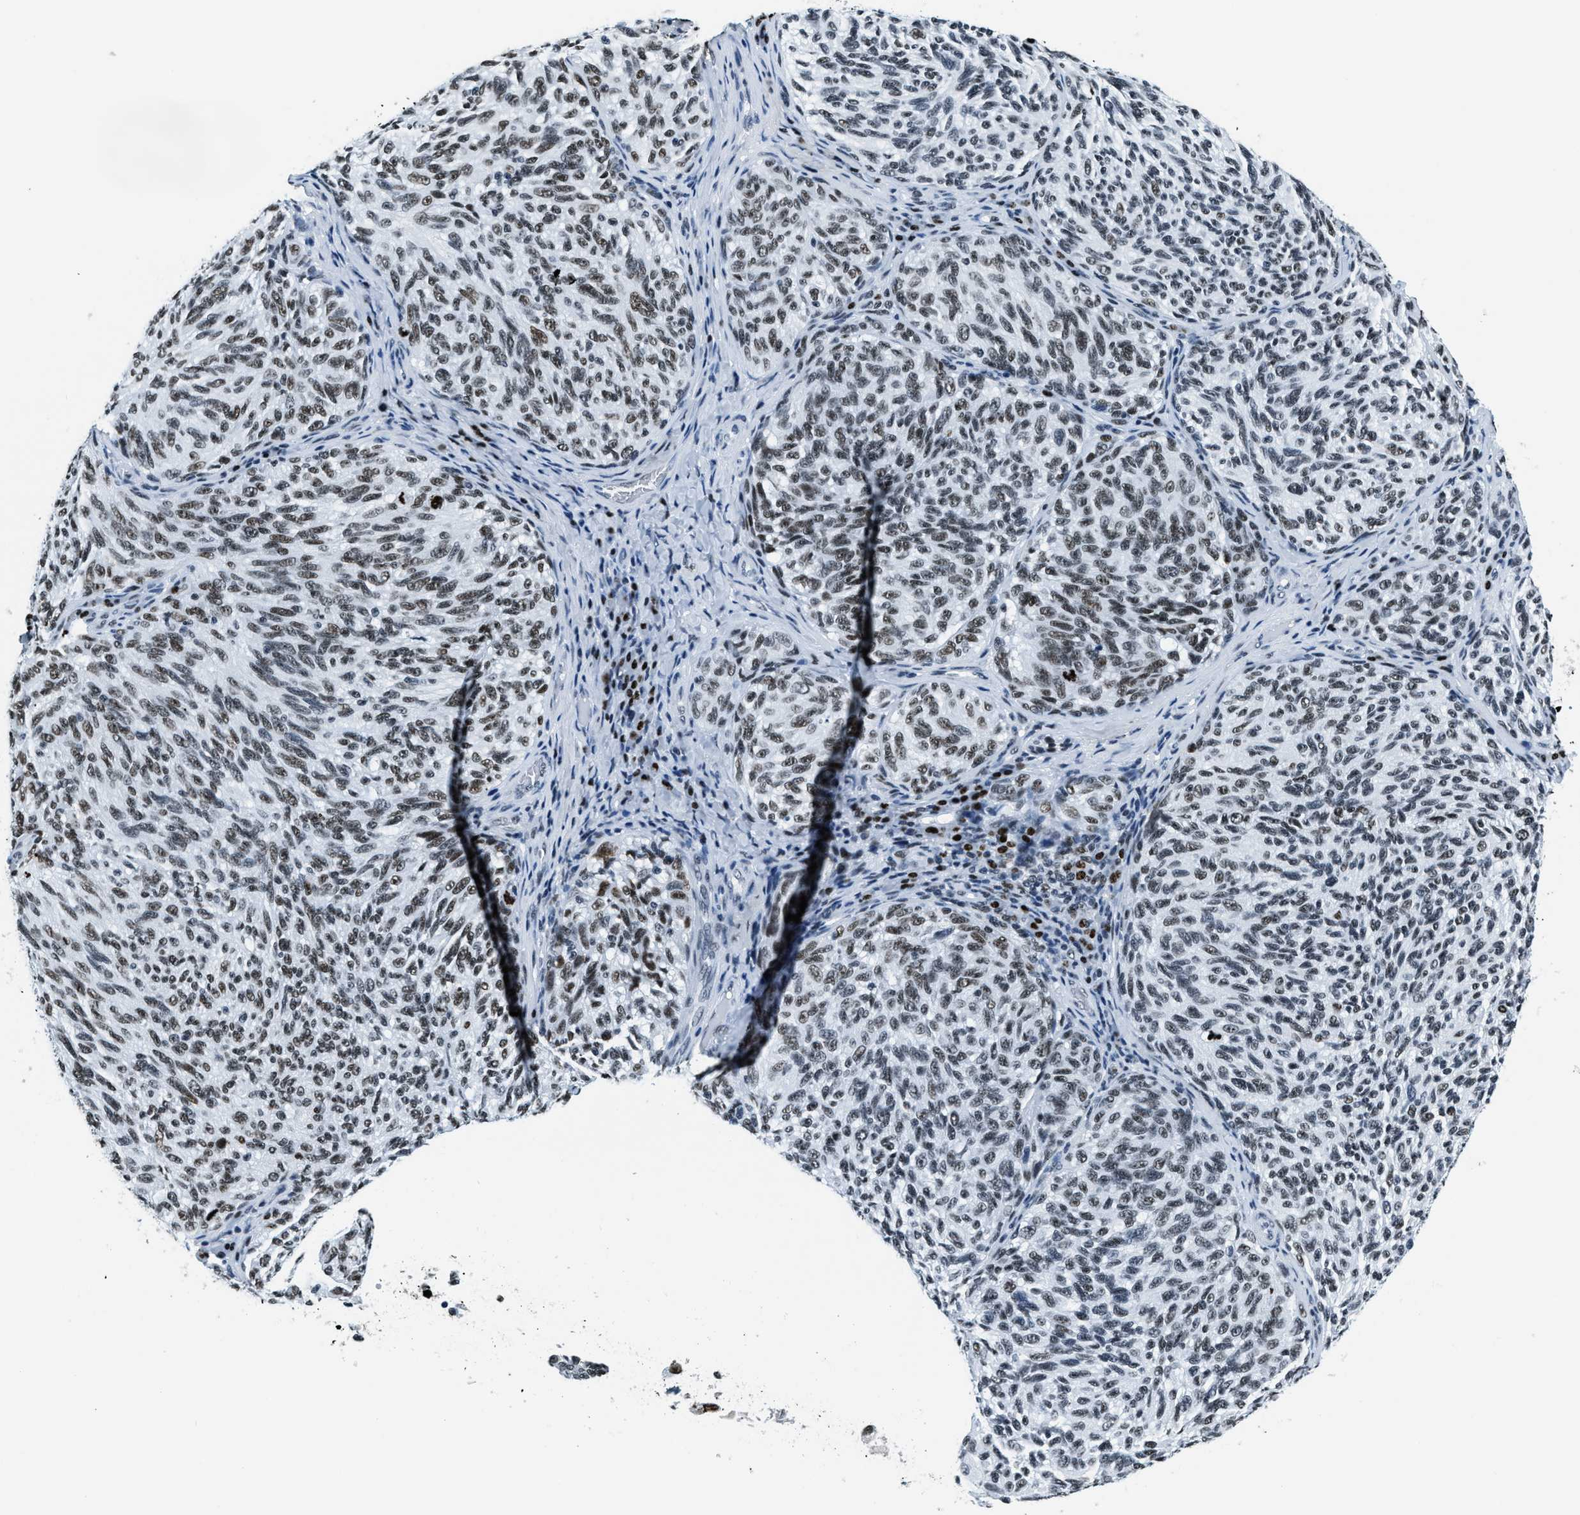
{"staining": {"intensity": "strong", "quantity": ">75%", "location": "nuclear"}, "tissue": "melanoma", "cell_type": "Tumor cells", "image_type": "cancer", "snomed": [{"axis": "morphology", "description": "Malignant melanoma, NOS"}, {"axis": "topography", "description": "Skin"}], "caption": "The histopathology image reveals a brown stain indicating the presence of a protein in the nuclear of tumor cells in malignant melanoma.", "gene": "TOP1", "patient": {"sex": "female", "age": 73}}